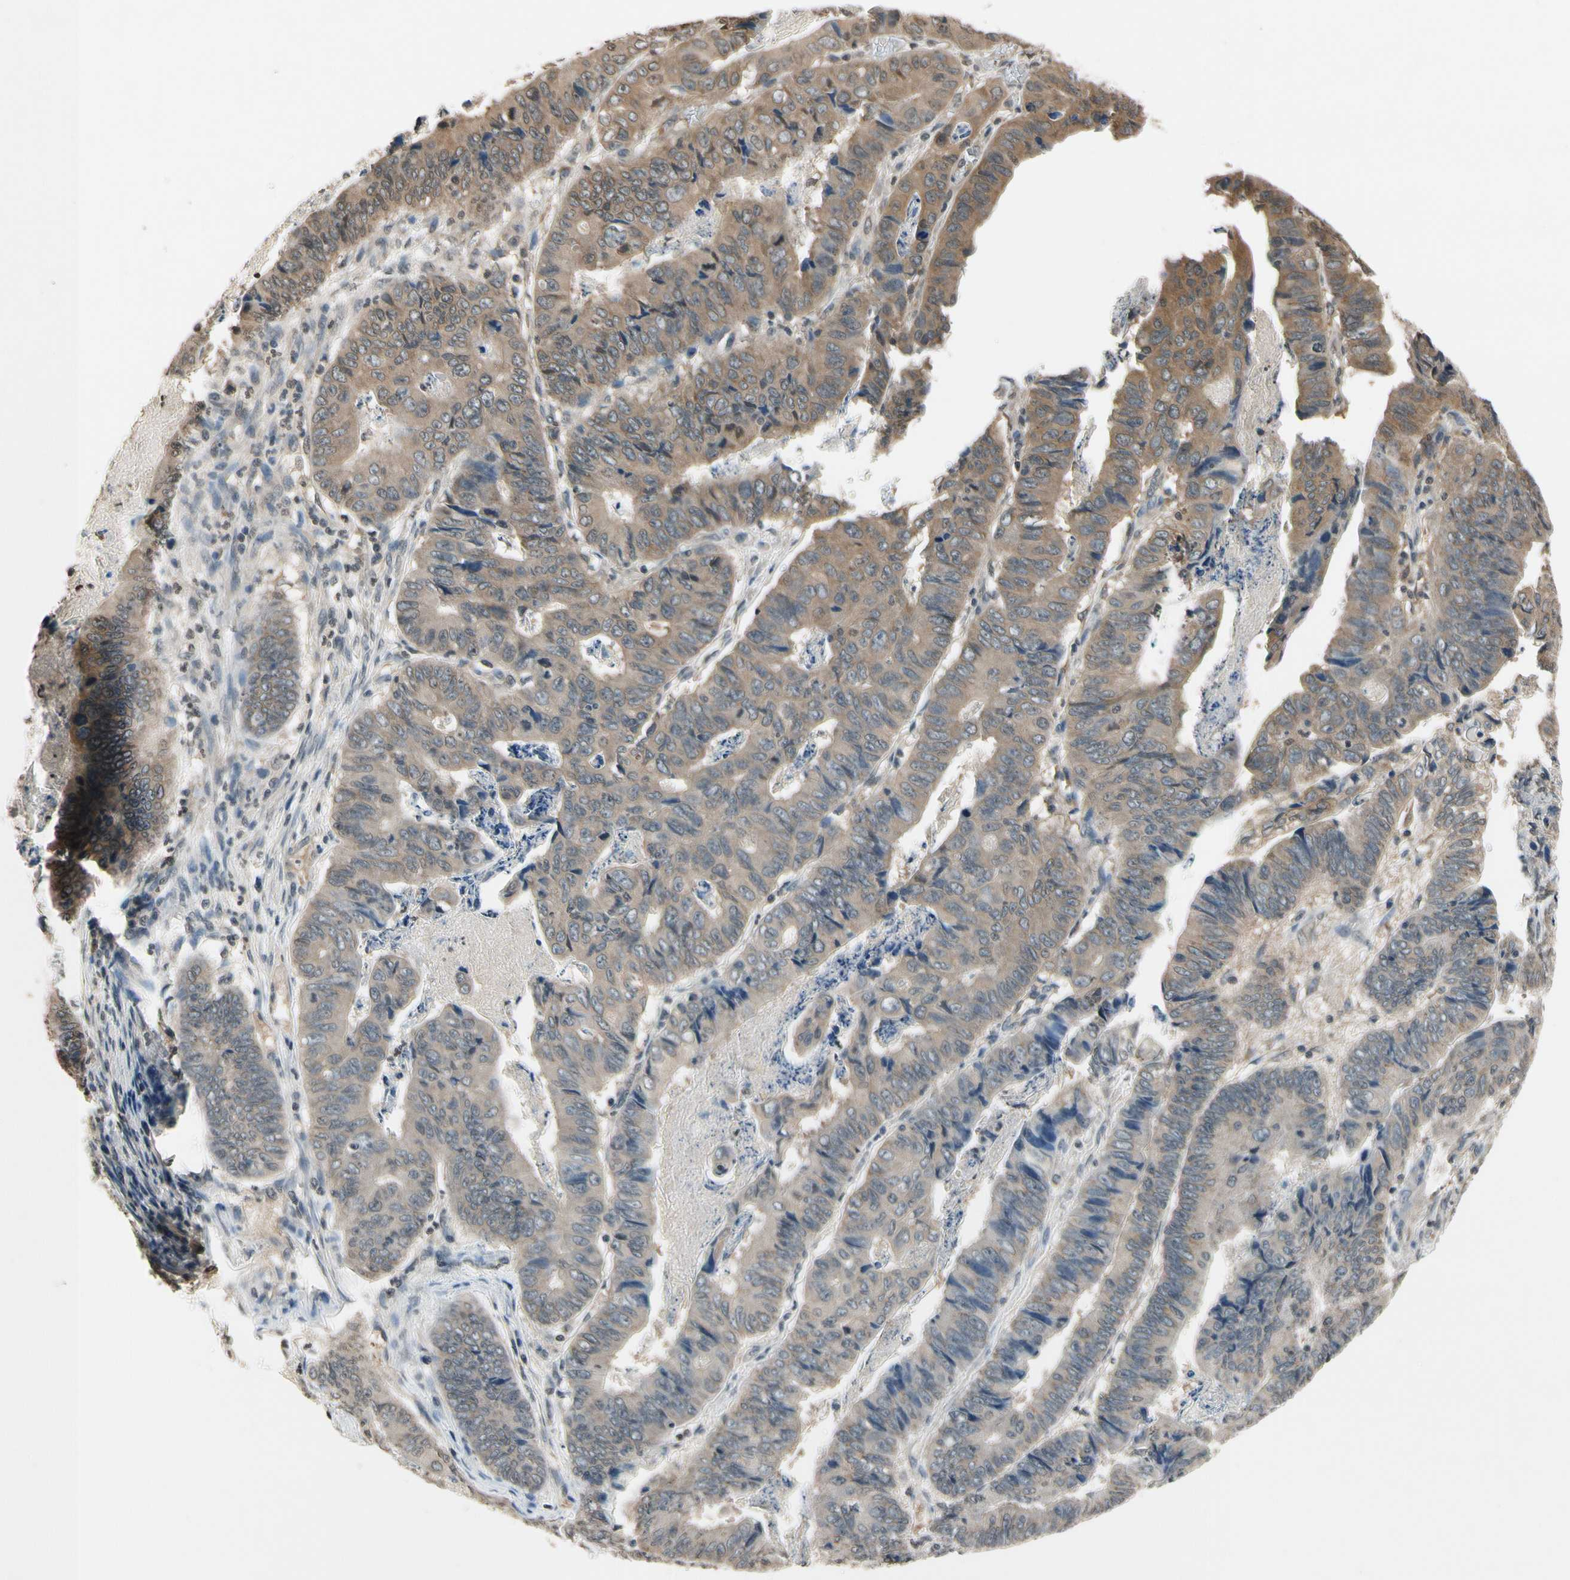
{"staining": {"intensity": "moderate", "quantity": ">75%", "location": "cytoplasmic/membranous"}, "tissue": "stomach cancer", "cell_type": "Tumor cells", "image_type": "cancer", "snomed": [{"axis": "morphology", "description": "Adenocarcinoma, NOS"}, {"axis": "topography", "description": "Stomach, lower"}], "caption": "An immunohistochemistry (IHC) micrograph of tumor tissue is shown. Protein staining in brown shows moderate cytoplasmic/membranous positivity in stomach cancer within tumor cells.", "gene": "GCLC", "patient": {"sex": "male", "age": 77}}